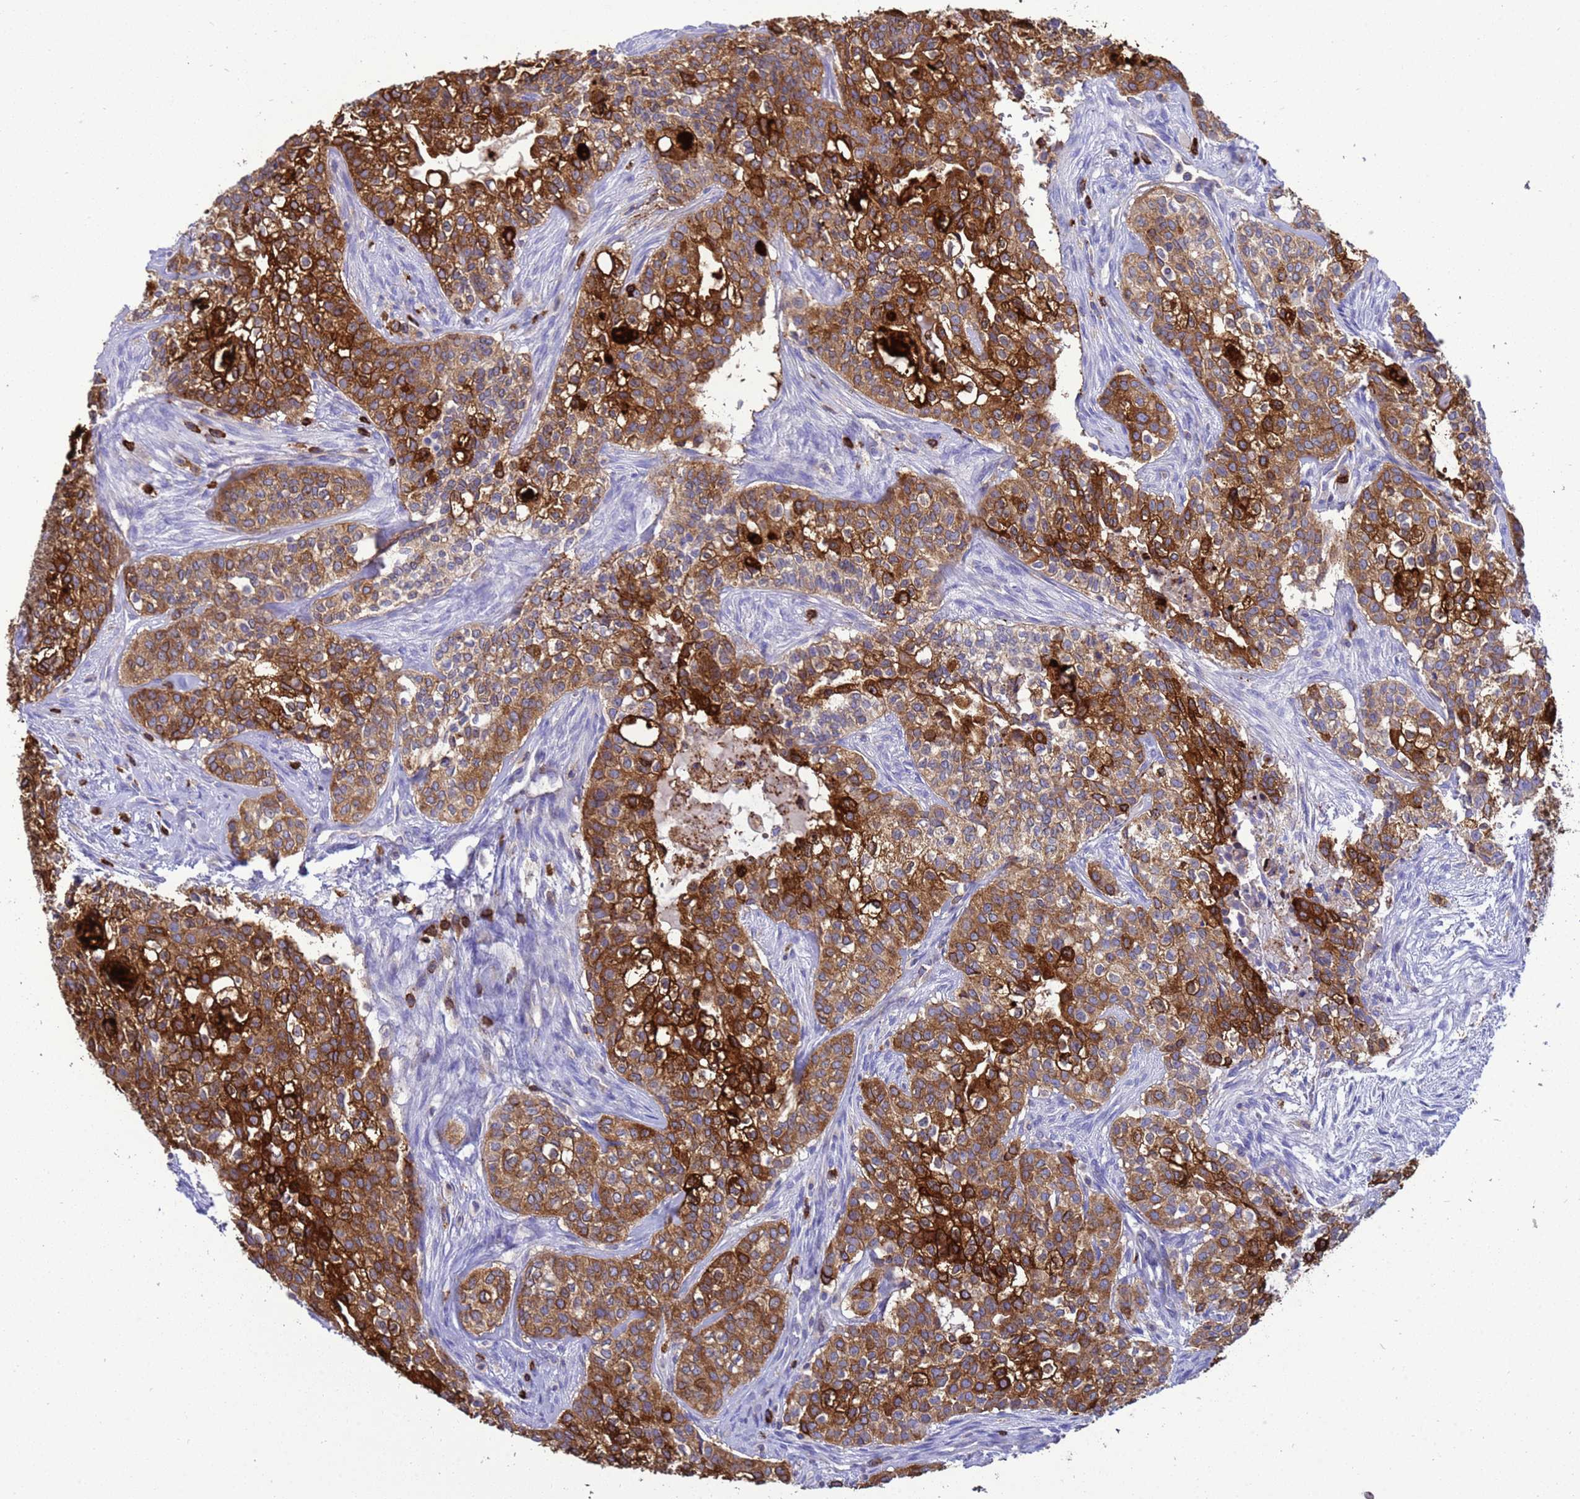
{"staining": {"intensity": "strong", "quantity": ">75%", "location": "cytoplasmic/membranous"}, "tissue": "head and neck cancer", "cell_type": "Tumor cells", "image_type": "cancer", "snomed": [{"axis": "morphology", "description": "Adenocarcinoma, NOS"}, {"axis": "topography", "description": "Head-Neck"}], "caption": "DAB (3,3'-diaminobenzidine) immunohistochemical staining of head and neck cancer demonstrates strong cytoplasmic/membranous protein expression in about >75% of tumor cells. (DAB IHC with brightfield microscopy, high magnification).", "gene": "EZR", "patient": {"sex": "male", "age": 81}}